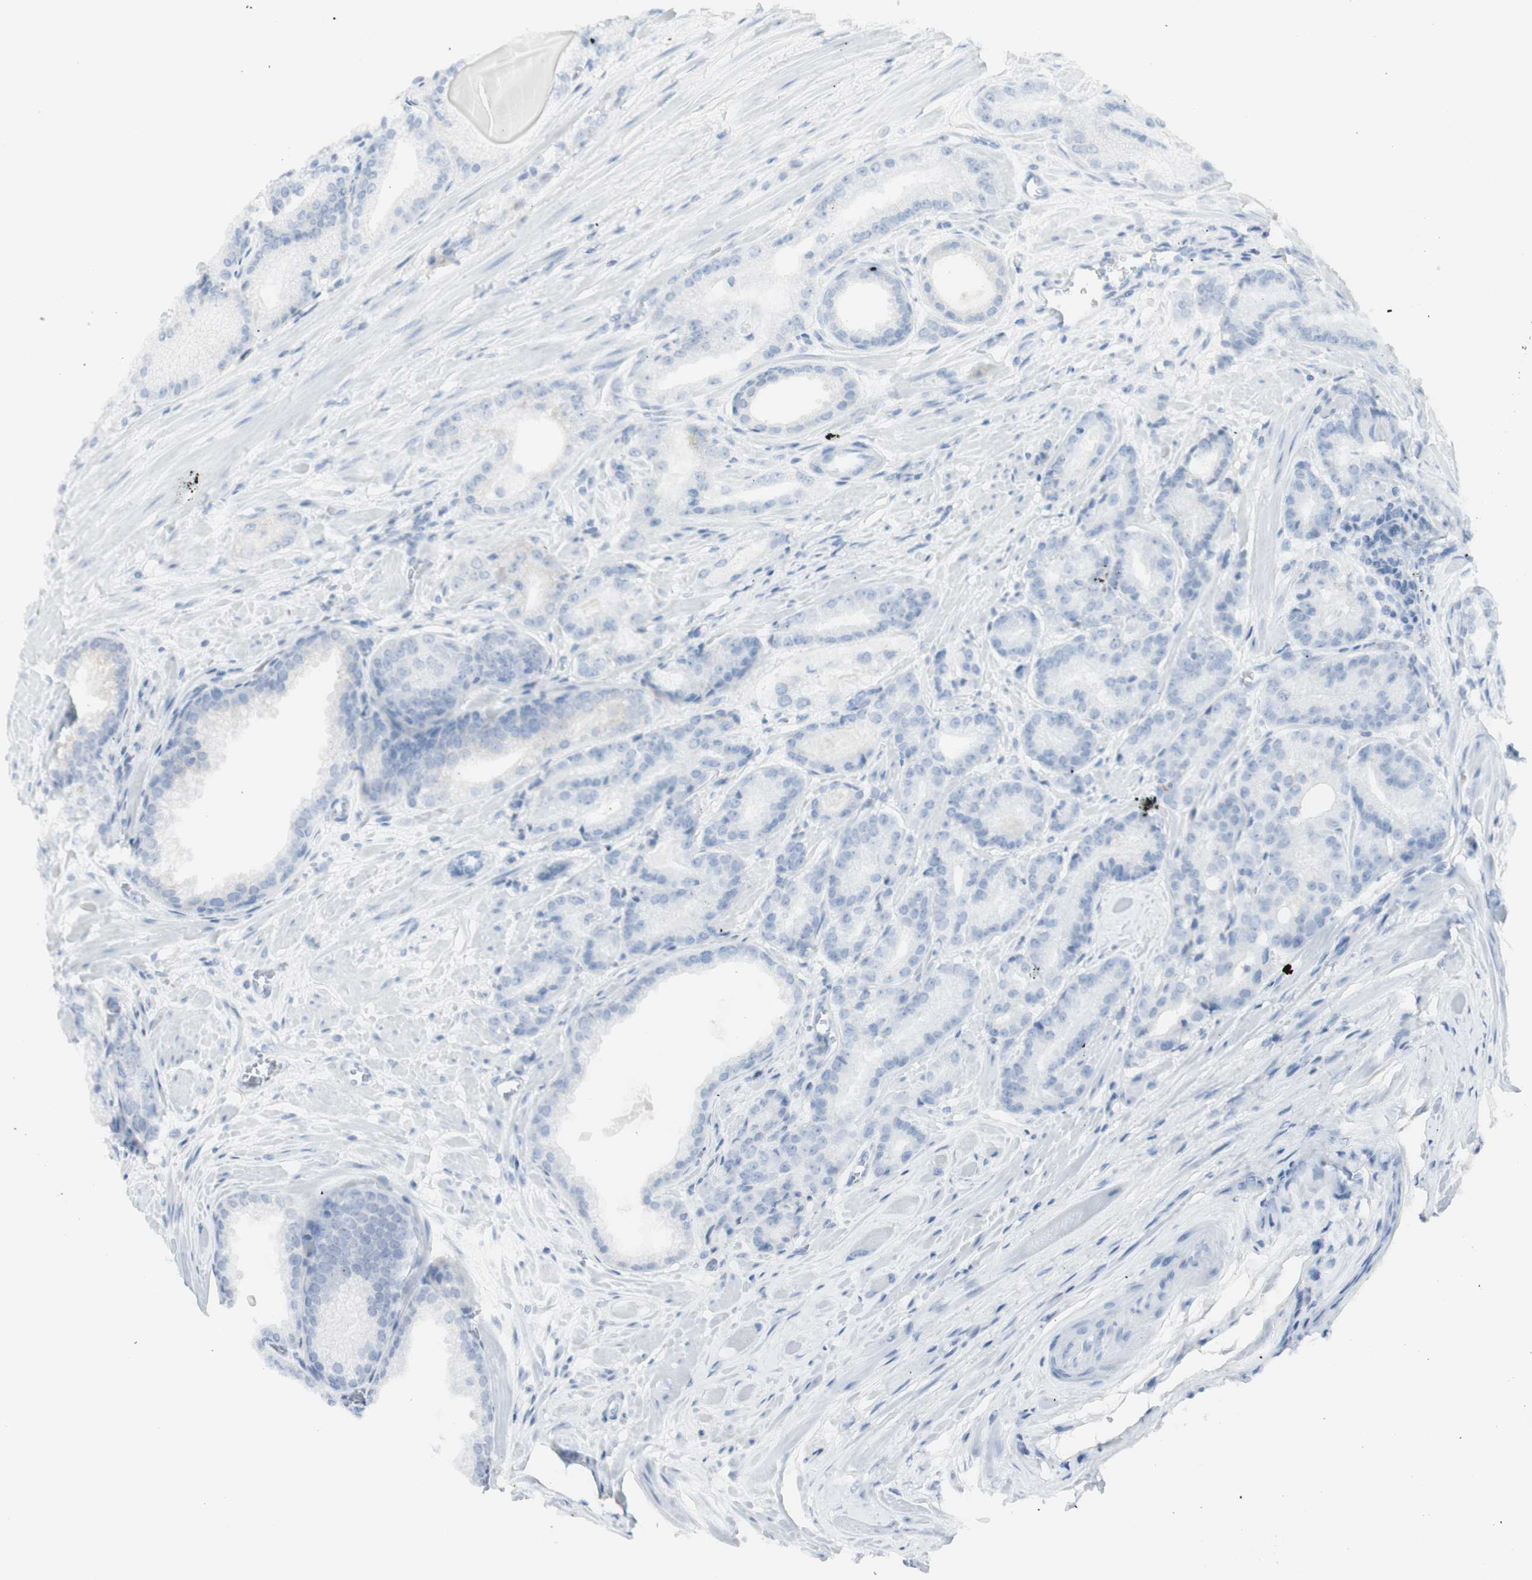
{"staining": {"intensity": "negative", "quantity": "none", "location": "none"}, "tissue": "prostate cancer", "cell_type": "Tumor cells", "image_type": "cancer", "snomed": [{"axis": "morphology", "description": "Adenocarcinoma, Low grade"}, {"axis": "topography", "description": "Prostate"}], "caption": "Adenocarcinoma (low-grade) (prostate) was stained to show a protein in brown. There is no significant staining in tumor cells.", "gene": "MDK", "patient": {"sex": "male", "age": 59}}